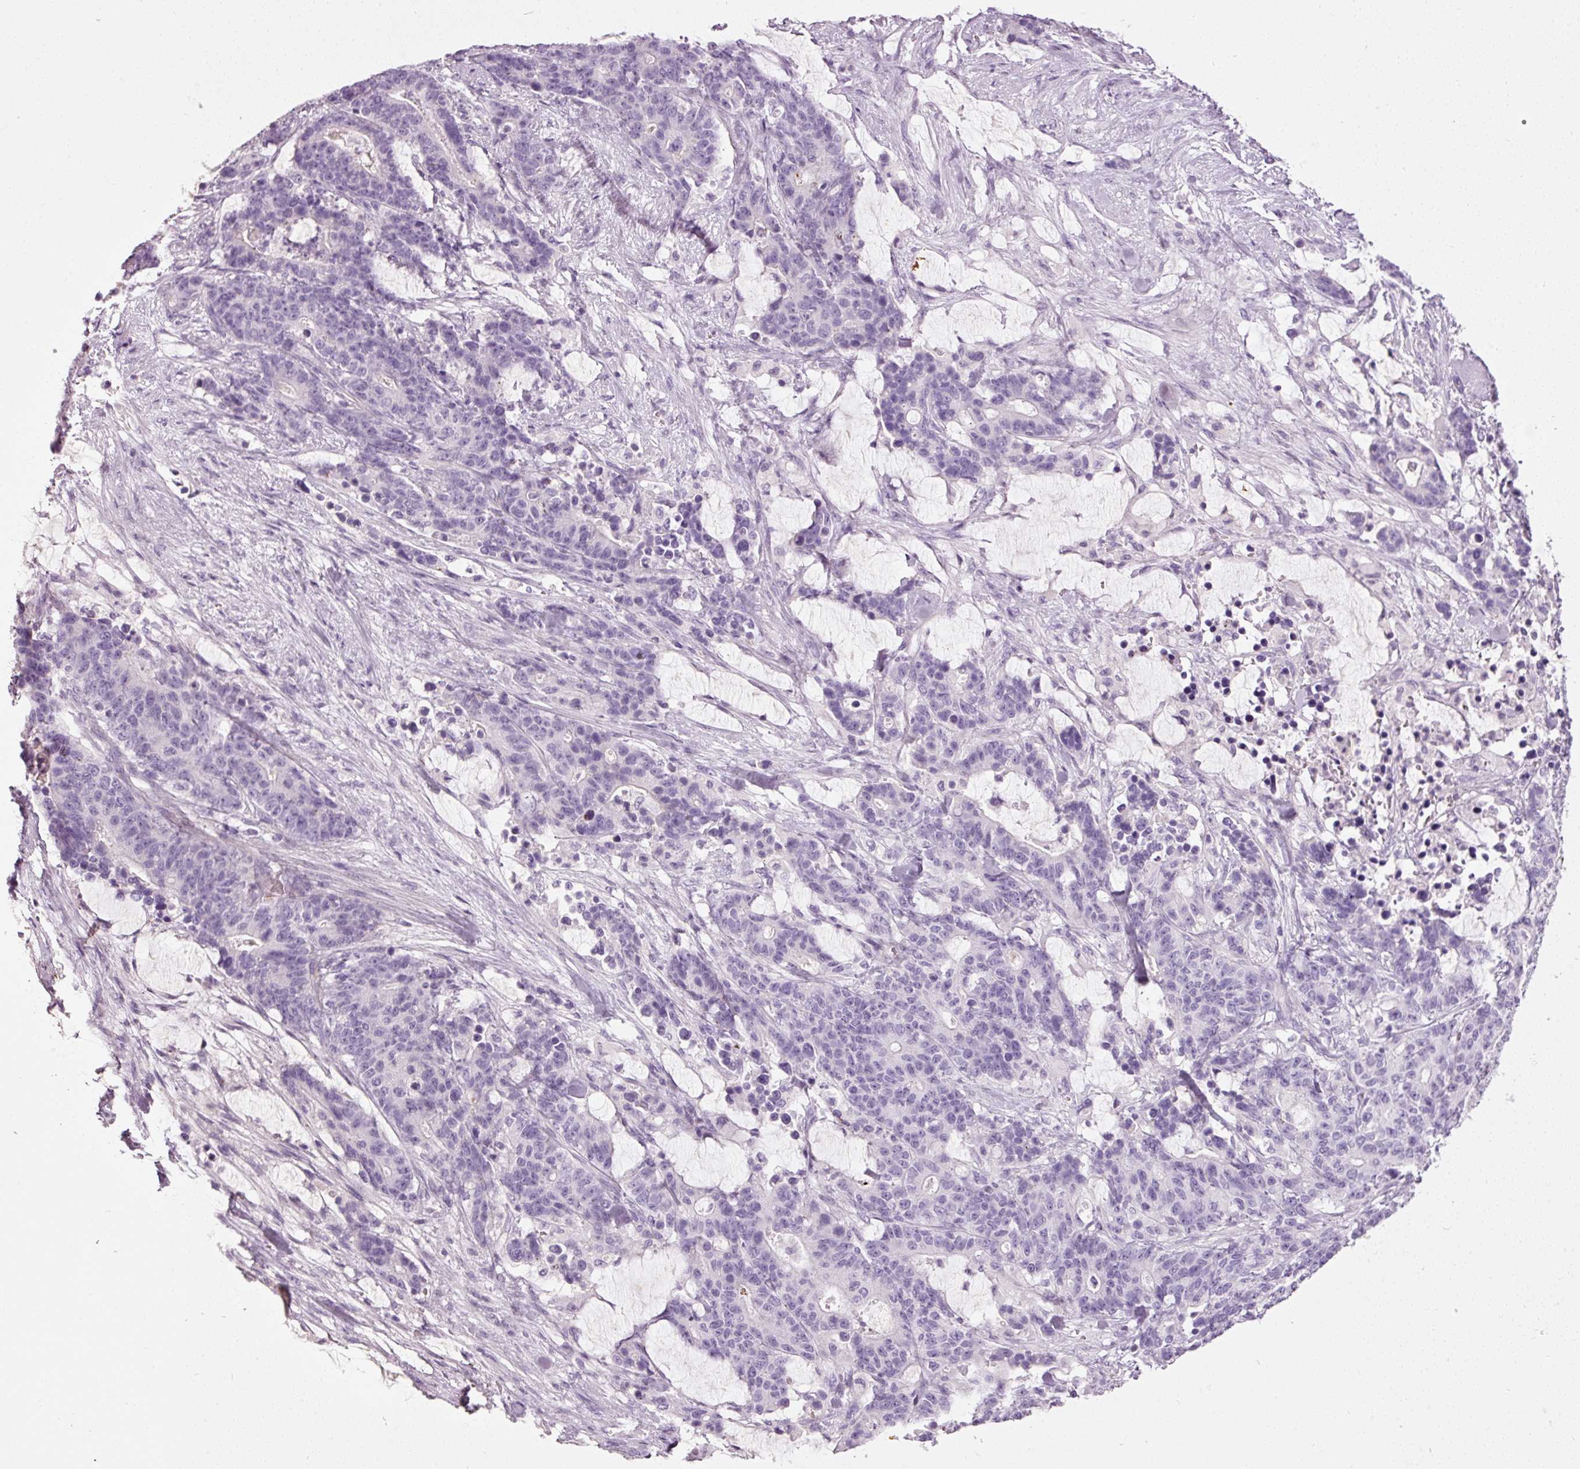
{"staining": {"intensity": "negative", "quantity": "none", "location": "none"}, "tissue": "stomach cancer", "cell_type": "Tumor cells", "image_type": "cancer", "snomed": [{"axis": "morphology", "description": "Normal tissue, NOS"}, {"axis": "morphology", "description": "Adenocarcinoma, NOS"}, {"axis": "topography", "description": "Stomach"}], "caption": "Image shows no significant protein positivity in tumor cells of stomach cancer (adenocarcinoma). (Stains: DAB IHC with hematoxylin counter stain, Microscopy: brightfield microscopy at high magnification).", "gene": "MUC5AC", "patient": {"sex": "female", "age": 64}}